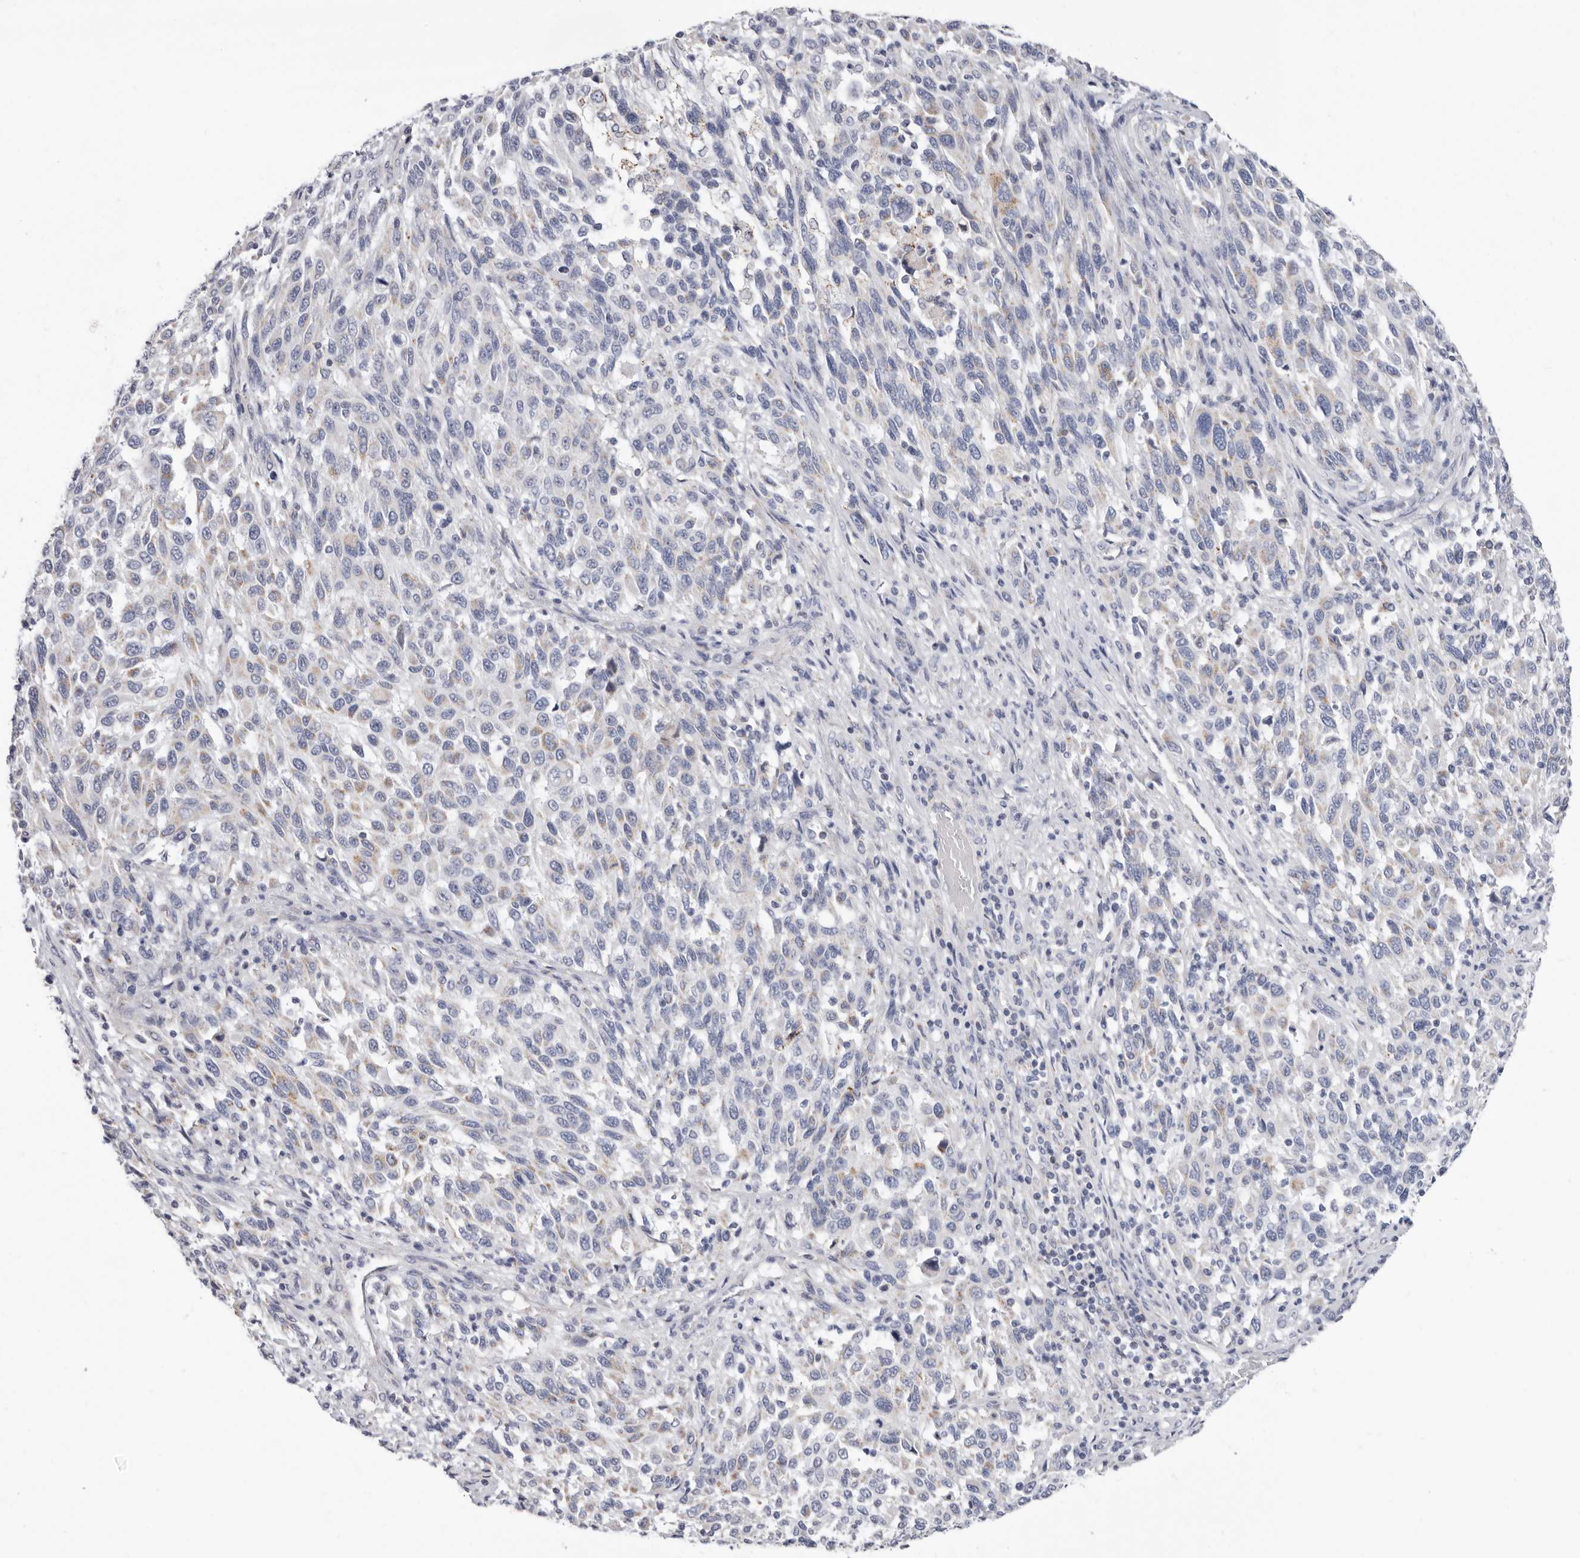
{"staining": {"intensity": "weak", "quantity": "<25%", "location": "cytoplasmic/membranous"}, "tissue": "melanoma", "cell_type": "Tumor cells", "image_type": "cancer", "snomed": [{"axis": "morphology", "description": "Malignant melanoma, Metastatic site"}, {"axis": "topography", "description": "Lymph node"}], "caption": "A photomicrograph of human melanoma is negative for staining in tumor cells.", "gene": "RSPO2", "patient": {"sex": "male", "age": 61}}